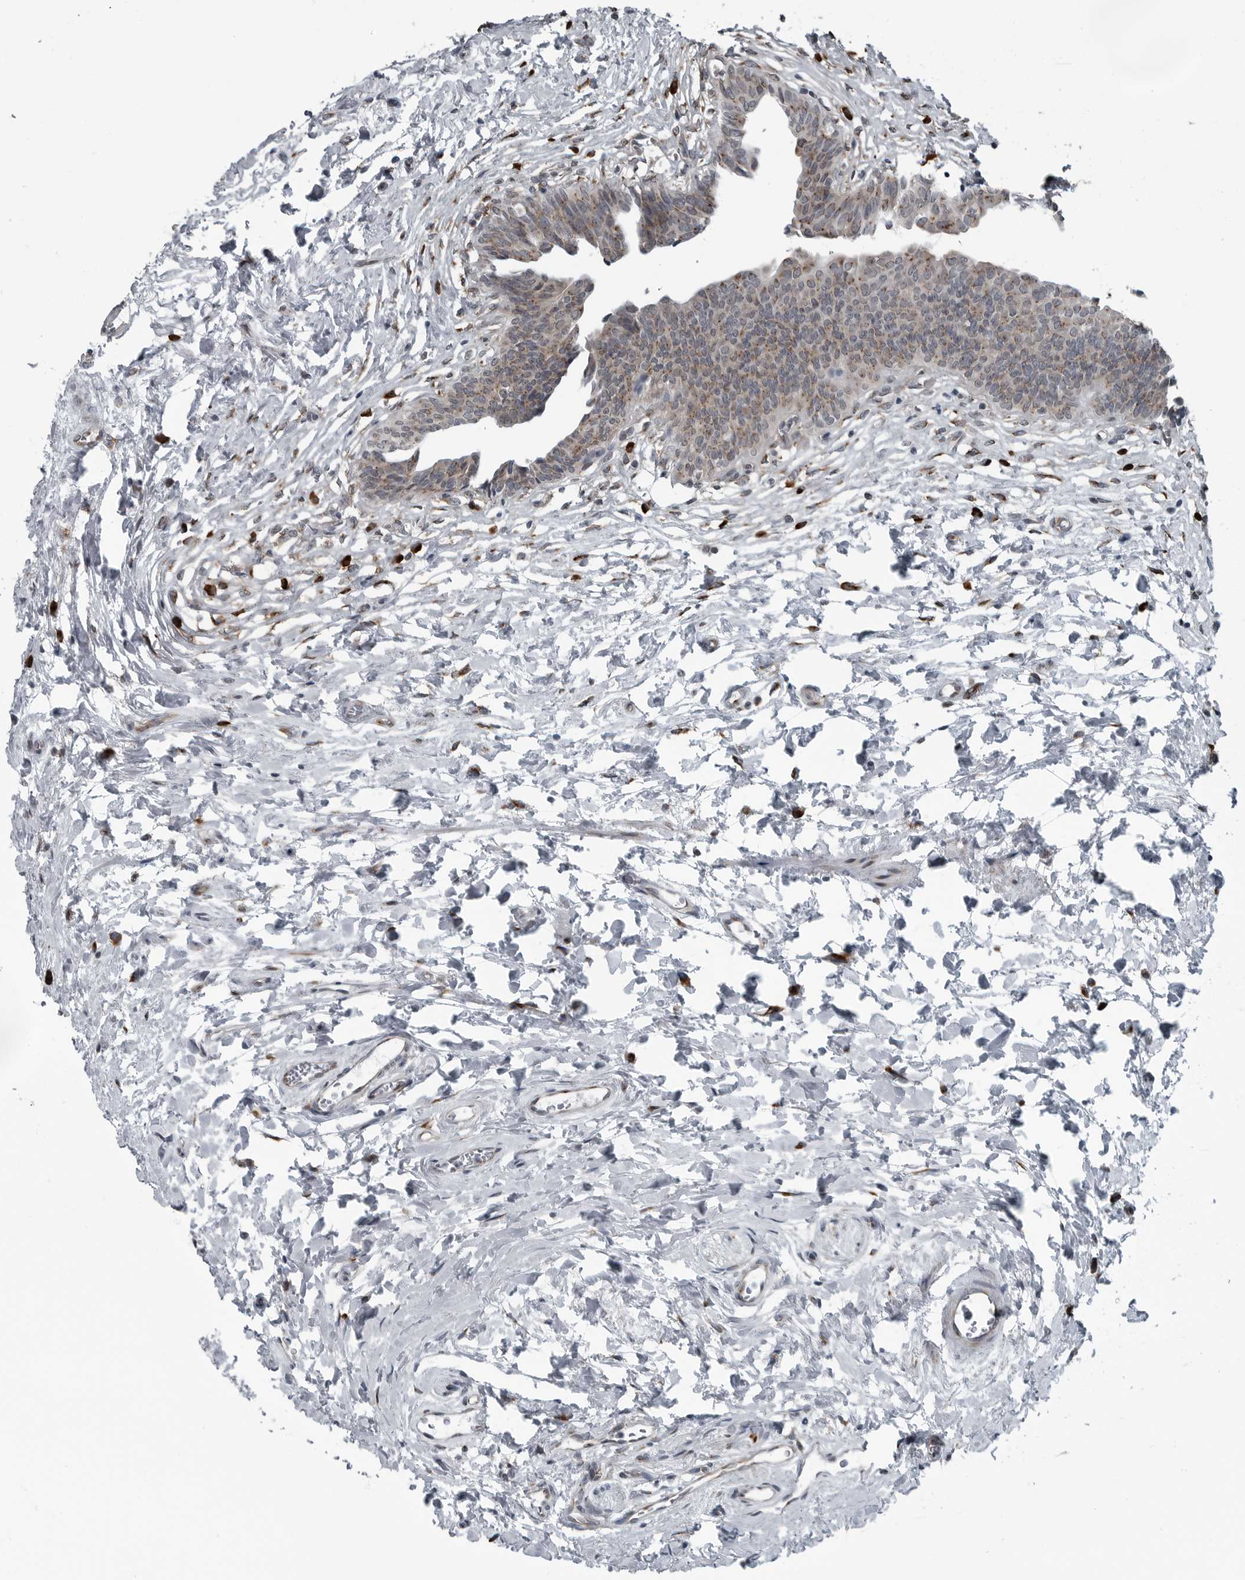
{"staining": {"intensity": "weak", "quantity": "25%-75%", "location": "cytoplasmic/membranous"}, "tissue": "urinary bladder", "cell_type": "Urothelial cells", "image_type": "normal", "snomed": [{"axis": "morphology", "description": "Normal tissue, NOS"}, {"axis": "topography", "description": "Urinary bladder"}], "caption": "Weak cytoplasmic/membranous protein expression is seen in approximately 25%-75% of urothelial cells in urinary bladder. (brown staining indicates protein expression, while blue staining denotes nuclei).", "gene": "CEP85", "patient": {"sex": "male", "age": 83}}